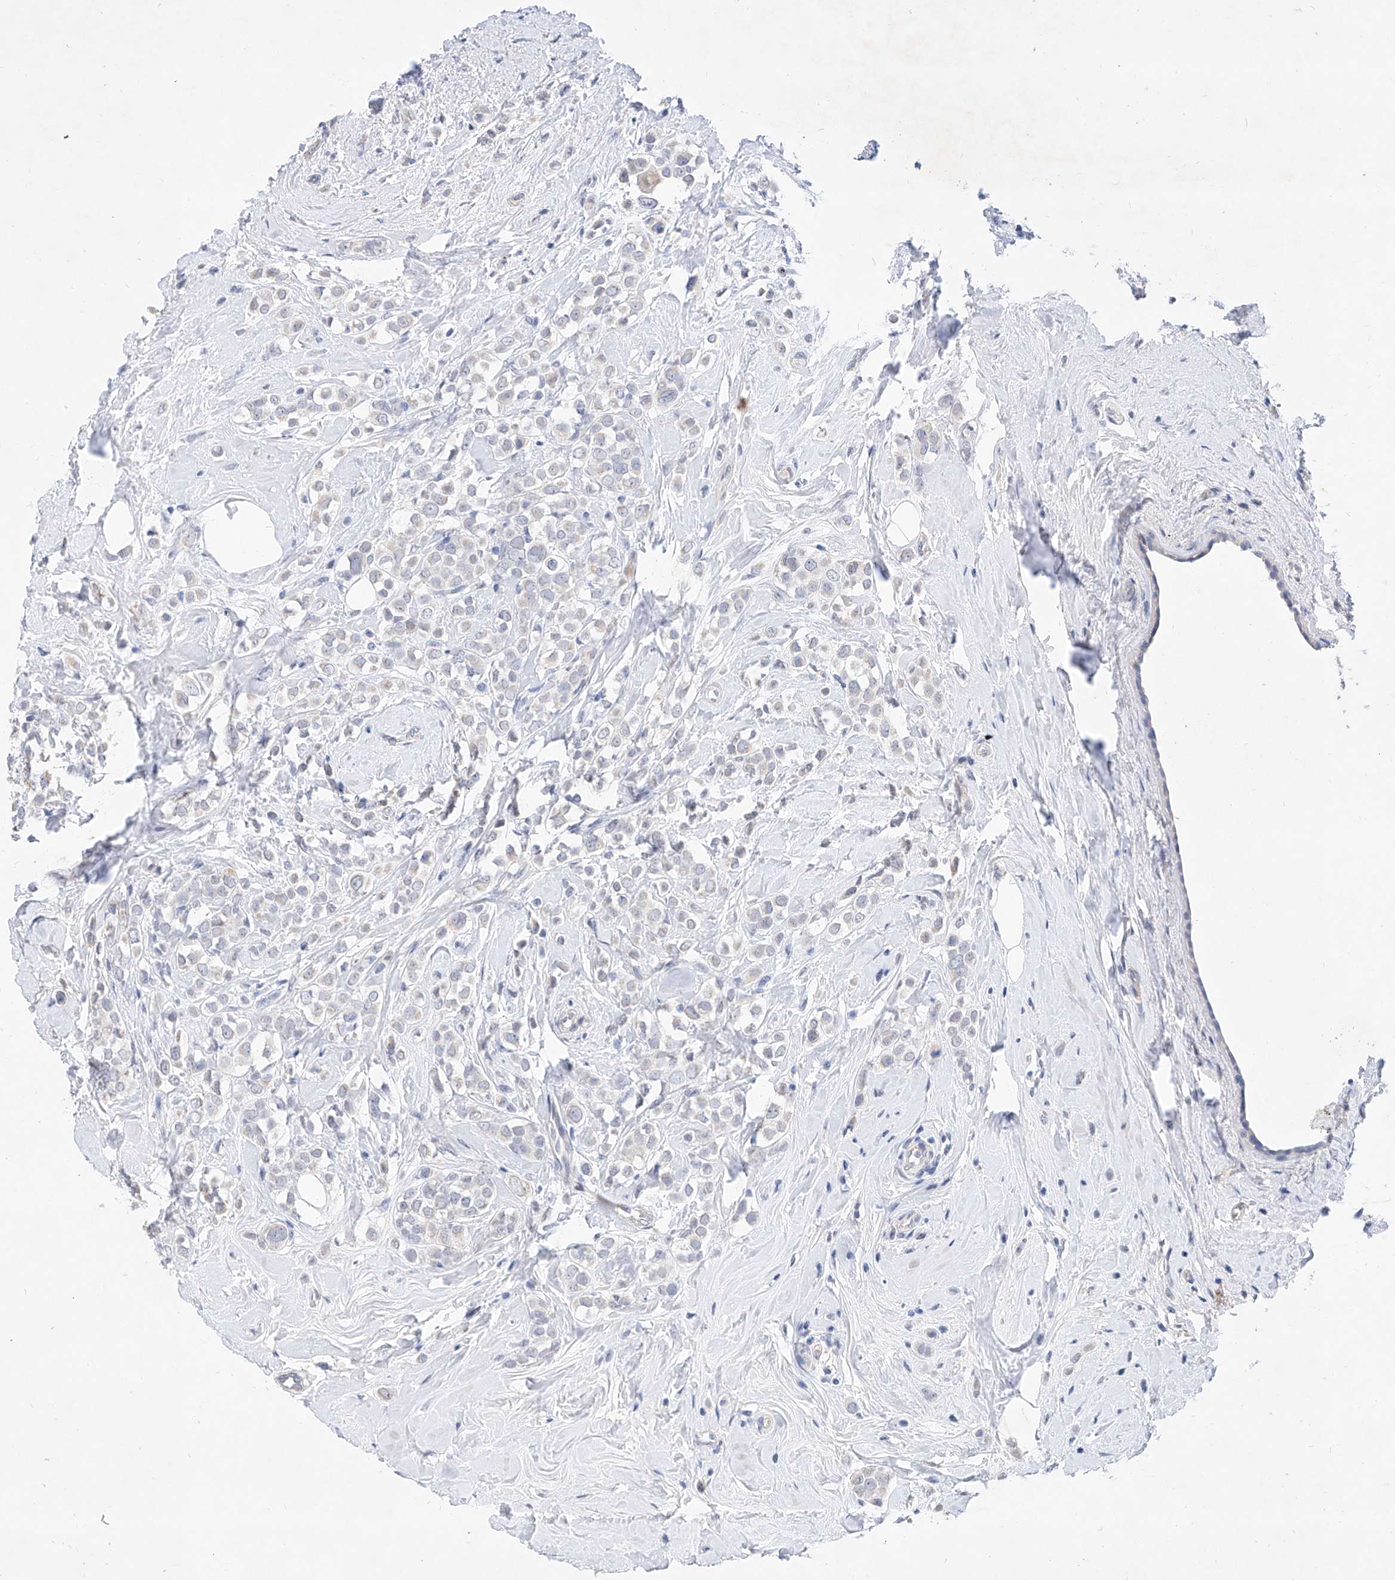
{"staining": {"intensity": "negative", "quantity": "none", "location": "none"}, "tissue": "breast cancer", "cell_type": "Tumor cells", "image_type": "cancer", "snomed": [{"axis": "morphology", "description": "Lobular carcinoma"}, {"axis": "topography", "description": "Breast"}], "caption": "The immunohistochemistry micrograph has no significant expression in tumor cells of lobular carcinoma (breast) tissue. (DAB immunohistochemistry (IHC) visualized using brightfield microscopy, high magnification).", "gene": "BPTF", "patient": {"sex": "female", "age": 47}}